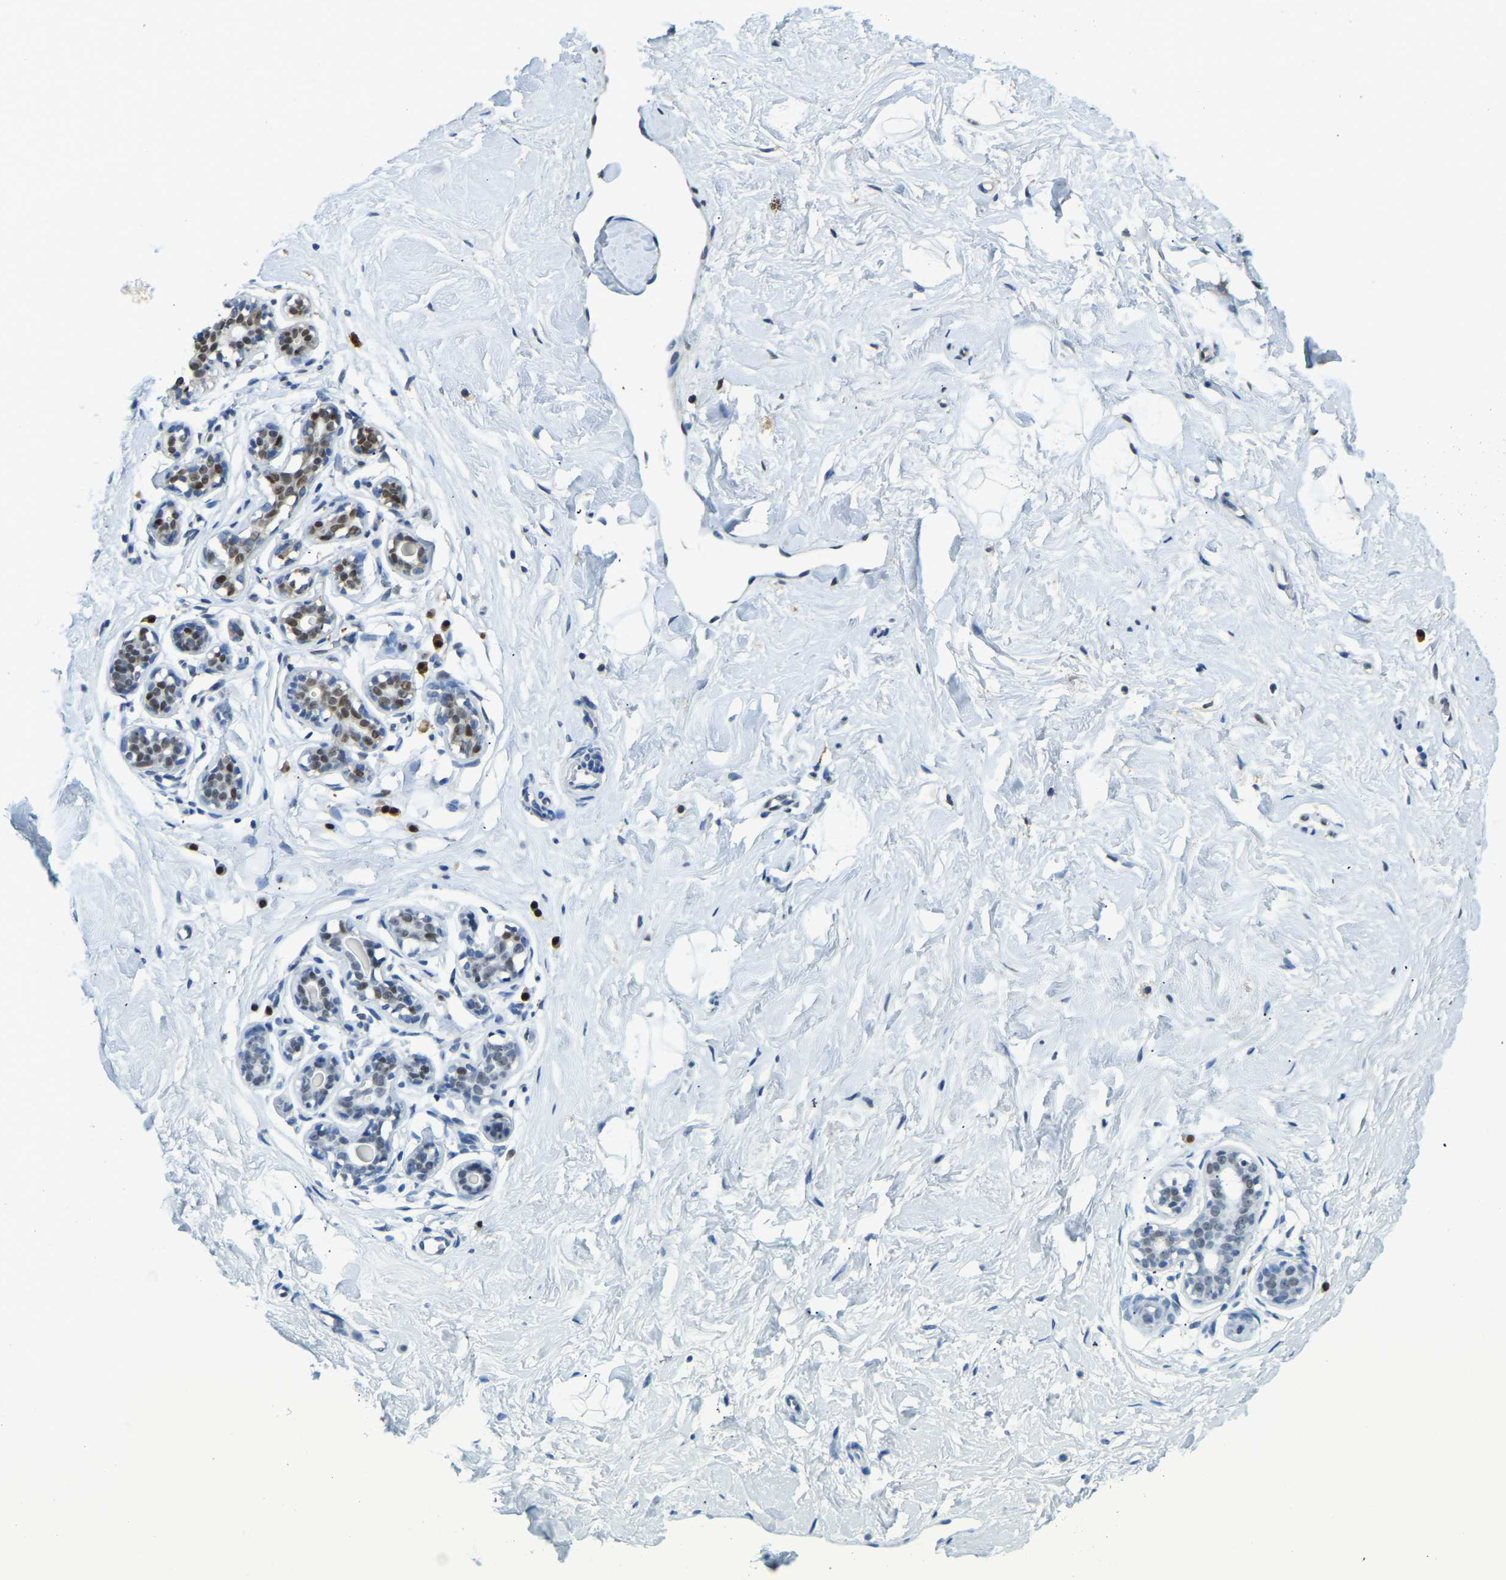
{"staining": {"intensity": "negative", "quantity": "none", "location": "none"}, "tissue": "breast", "cell_type": "Adipocytes", "image_type": "normal", "snomed": [{"axis": "morphology", "description": "Normal tissue, NOS"}, {"axis": "topography", "description": "Breast"}], "caption": "Adipocytes show no significant protein expression in unremarkable breast.", "gene": "NANS", "patient": {"sex": "female", "age": 23}}